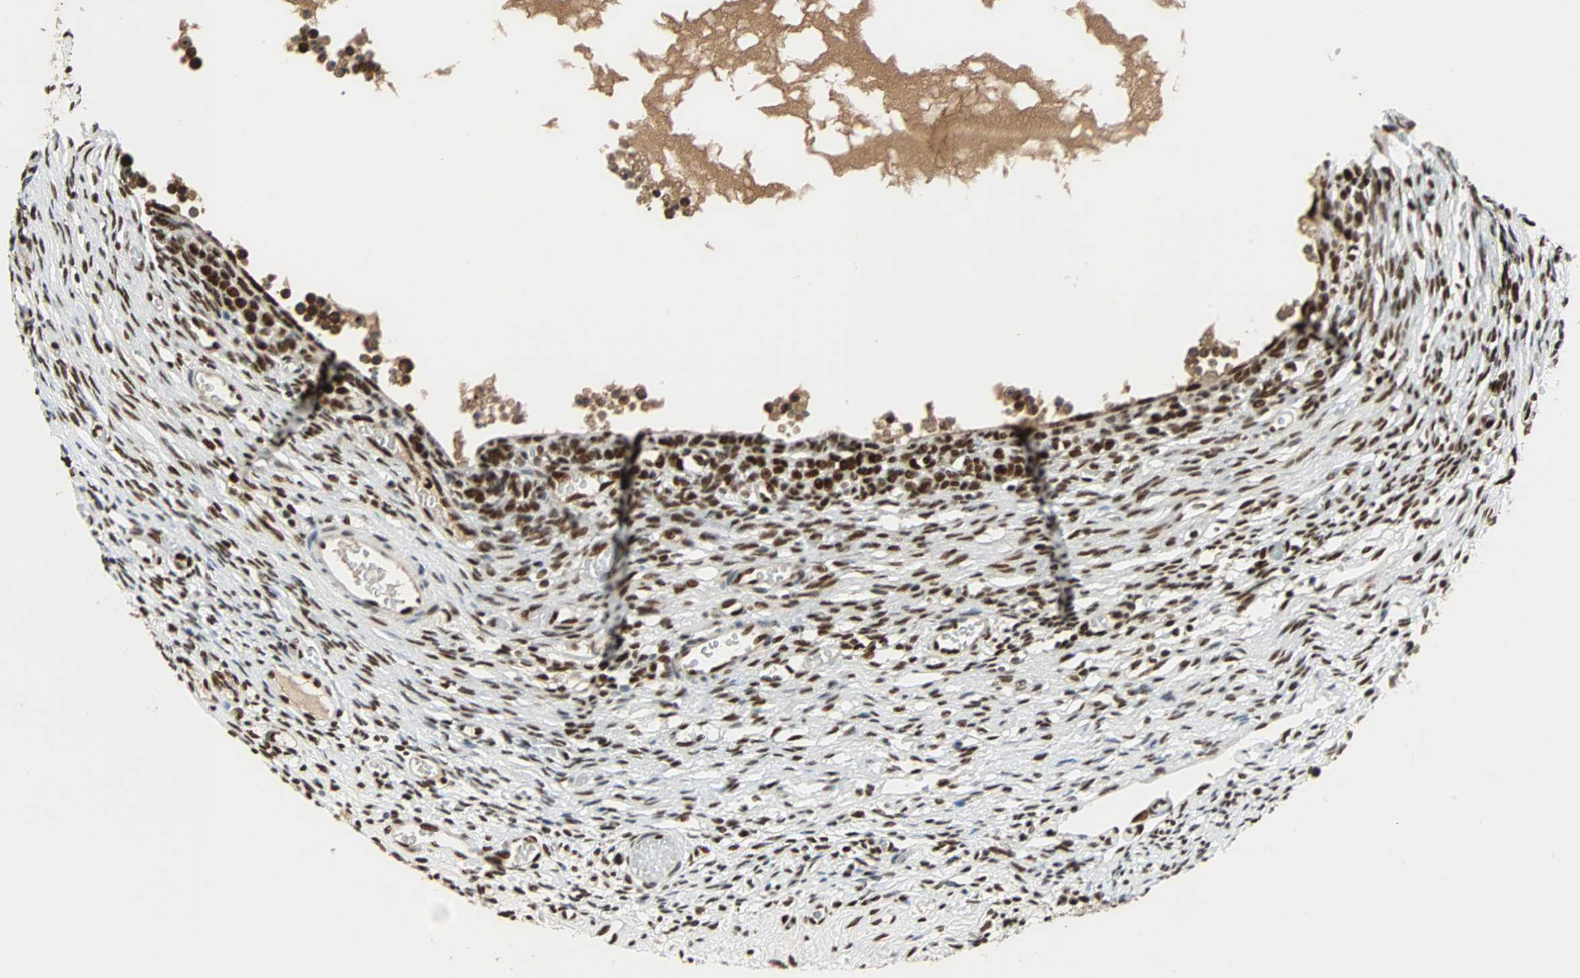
{"staining": {"intensity": "strong", "quantity": ">75%", "location": "nuclear"}, "tissue": "ovary", "cell_type": "Ovarian stroma cells", "image_type": "normal", "snomed": [{"axis": "morphology", "description": "Normal tissue, NOS"}, {"axis": "topography", "description": "Ovary"}], "caption": "Immunohistochemical staining of unremarkable human ovary shows strong nuclear protein positivity in about >75% of ovarian stroma cells. (Brightfield microscopy of DAB IHC at high magnification).", "gene": "CDK12", "patient": {"sex": "female", "age": 35}}